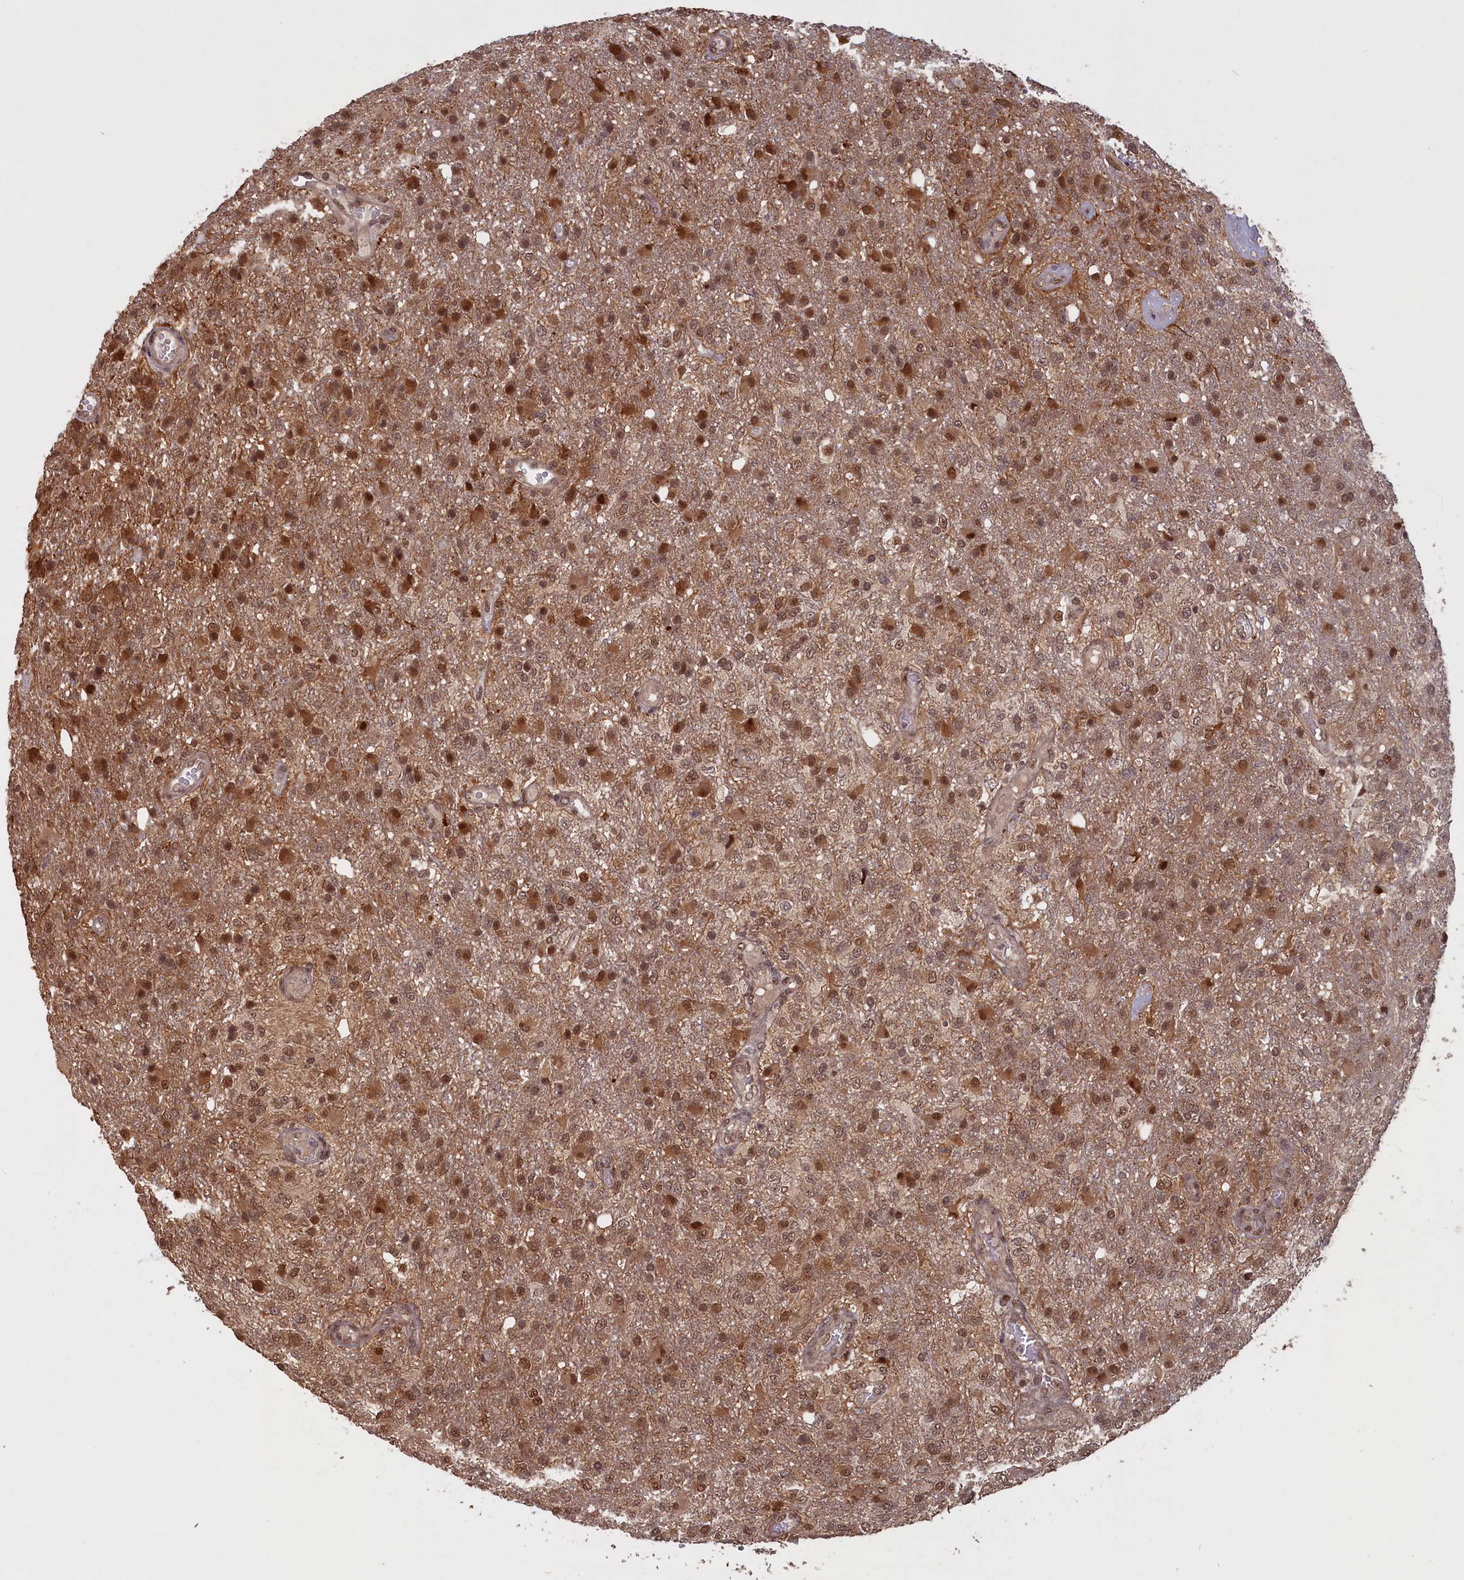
{"staining": {"intensity": "moderate", "quantity": ">75%", "location": "cytoplasmic/membranous,nuclear"}, "tissue": "glioma", "cell_type": "Tumor cells", "image_type": "cancer", "snomed": [{"axis": "morphology", "description": "Glioma, malignant, High grade"}, {"axis": "topography", "description": "Brain"}], "caption": "Protein staining by immunohistochemistry (IHC) exhibits moderate cytoplasmic/membranous and nuclear expression in approximately >75% of tumor cells in malignant high-grade glioma.", "gene": "HIF3A", "patient": {"sex": "female", "age": 74}}